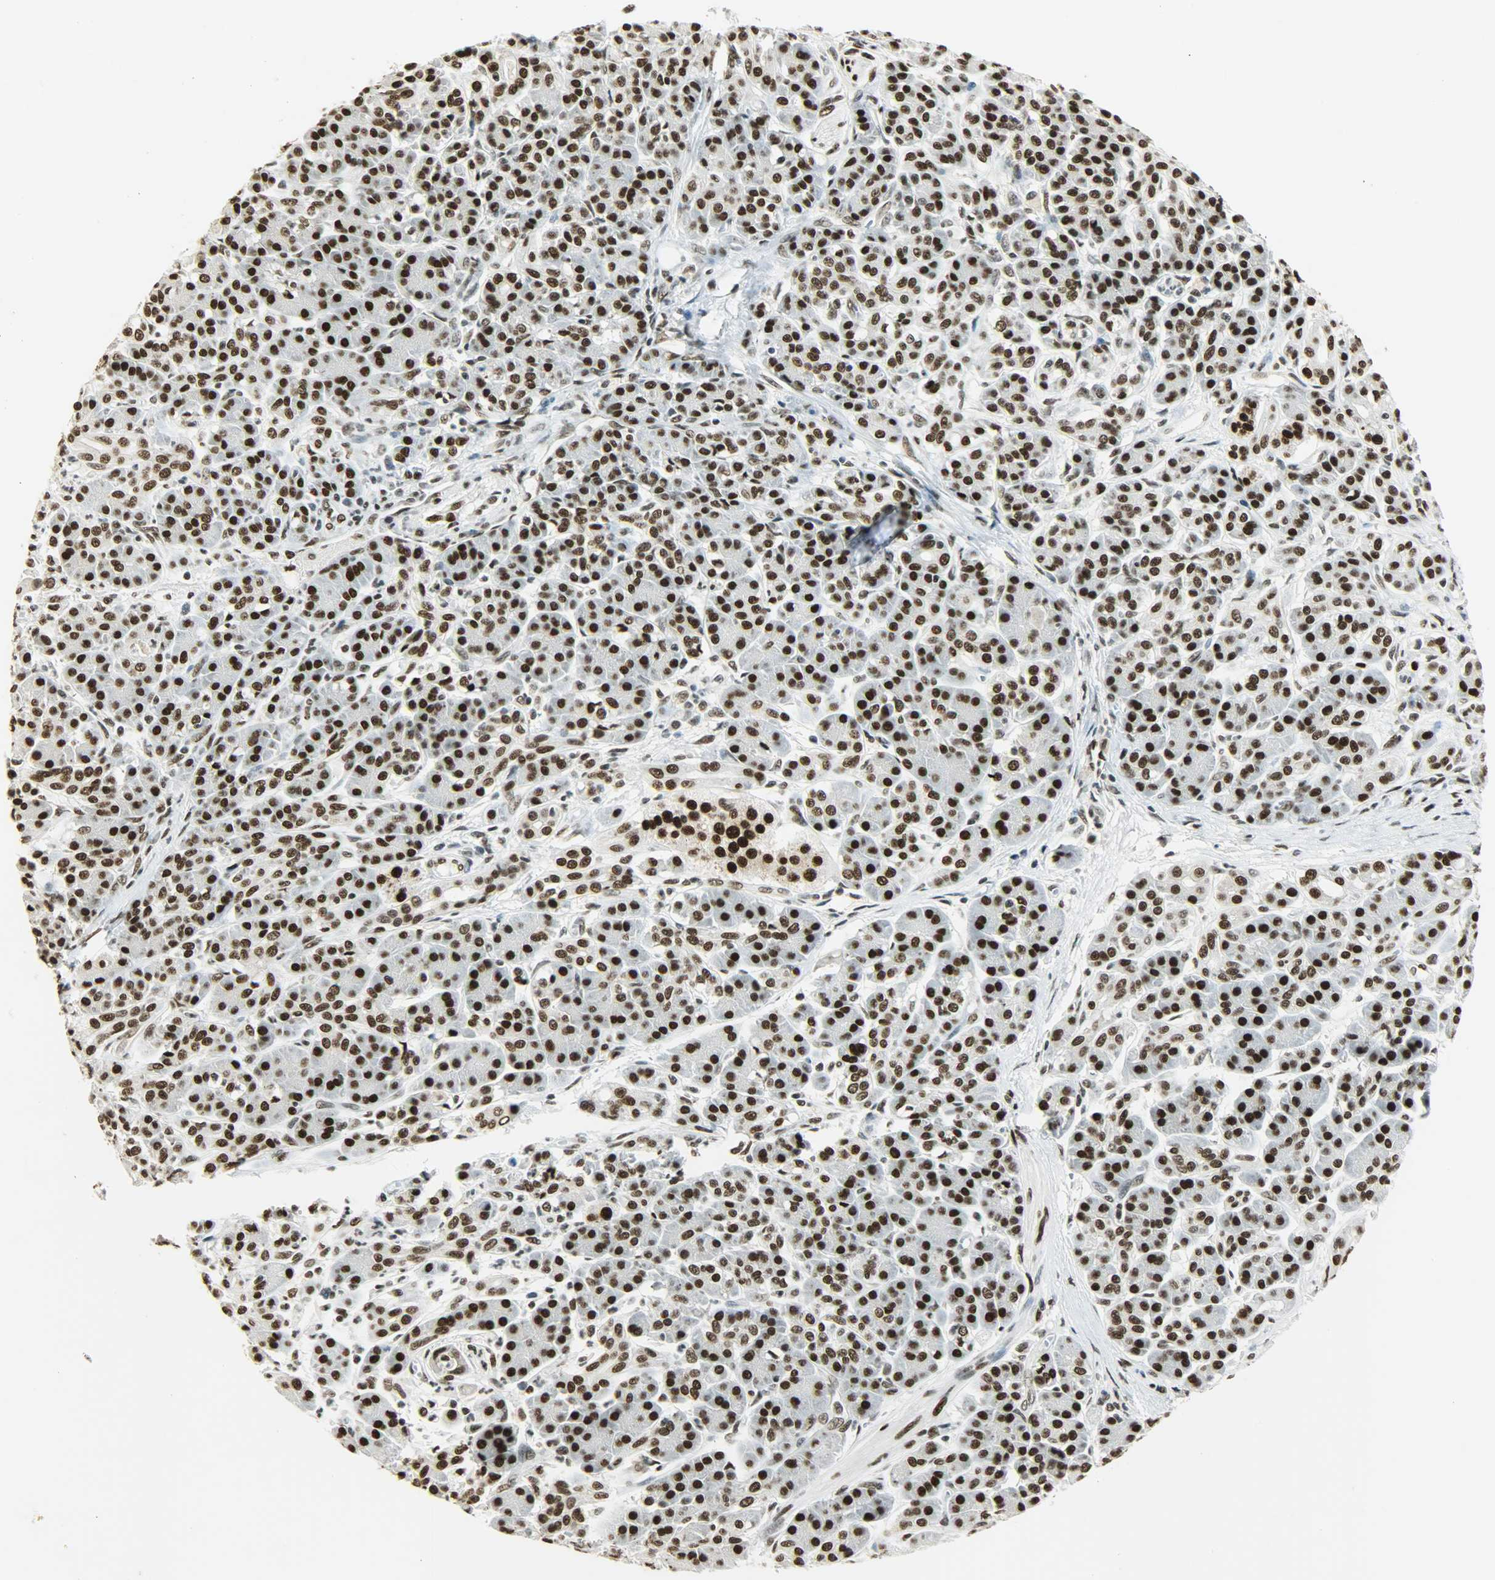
{"staining": {"intensity": "strong", "quantity": ">75%", "location": "nuclear"}, "tissue": "pancreatic cancer", "cell_type": "Tumor cells", "image_type": "cancer", "snomed": [{"axis": "morphology", "description": "Adenocarcinoma, NOS"}, {"axis": "topography", "description": "Pancreas"}], "caption": "A high amount of strong nuclear positivity is seen in about >75% of tumor cells in pancreatic cancer (adenocarcinoma) tissue. The staining is performed using DAB brown chromogen to label protein expression. The nuclei are counter-stained blue using hematoxylin.", "gene": "MYEF2", "patient": {"sex": "male", "age": 59}}